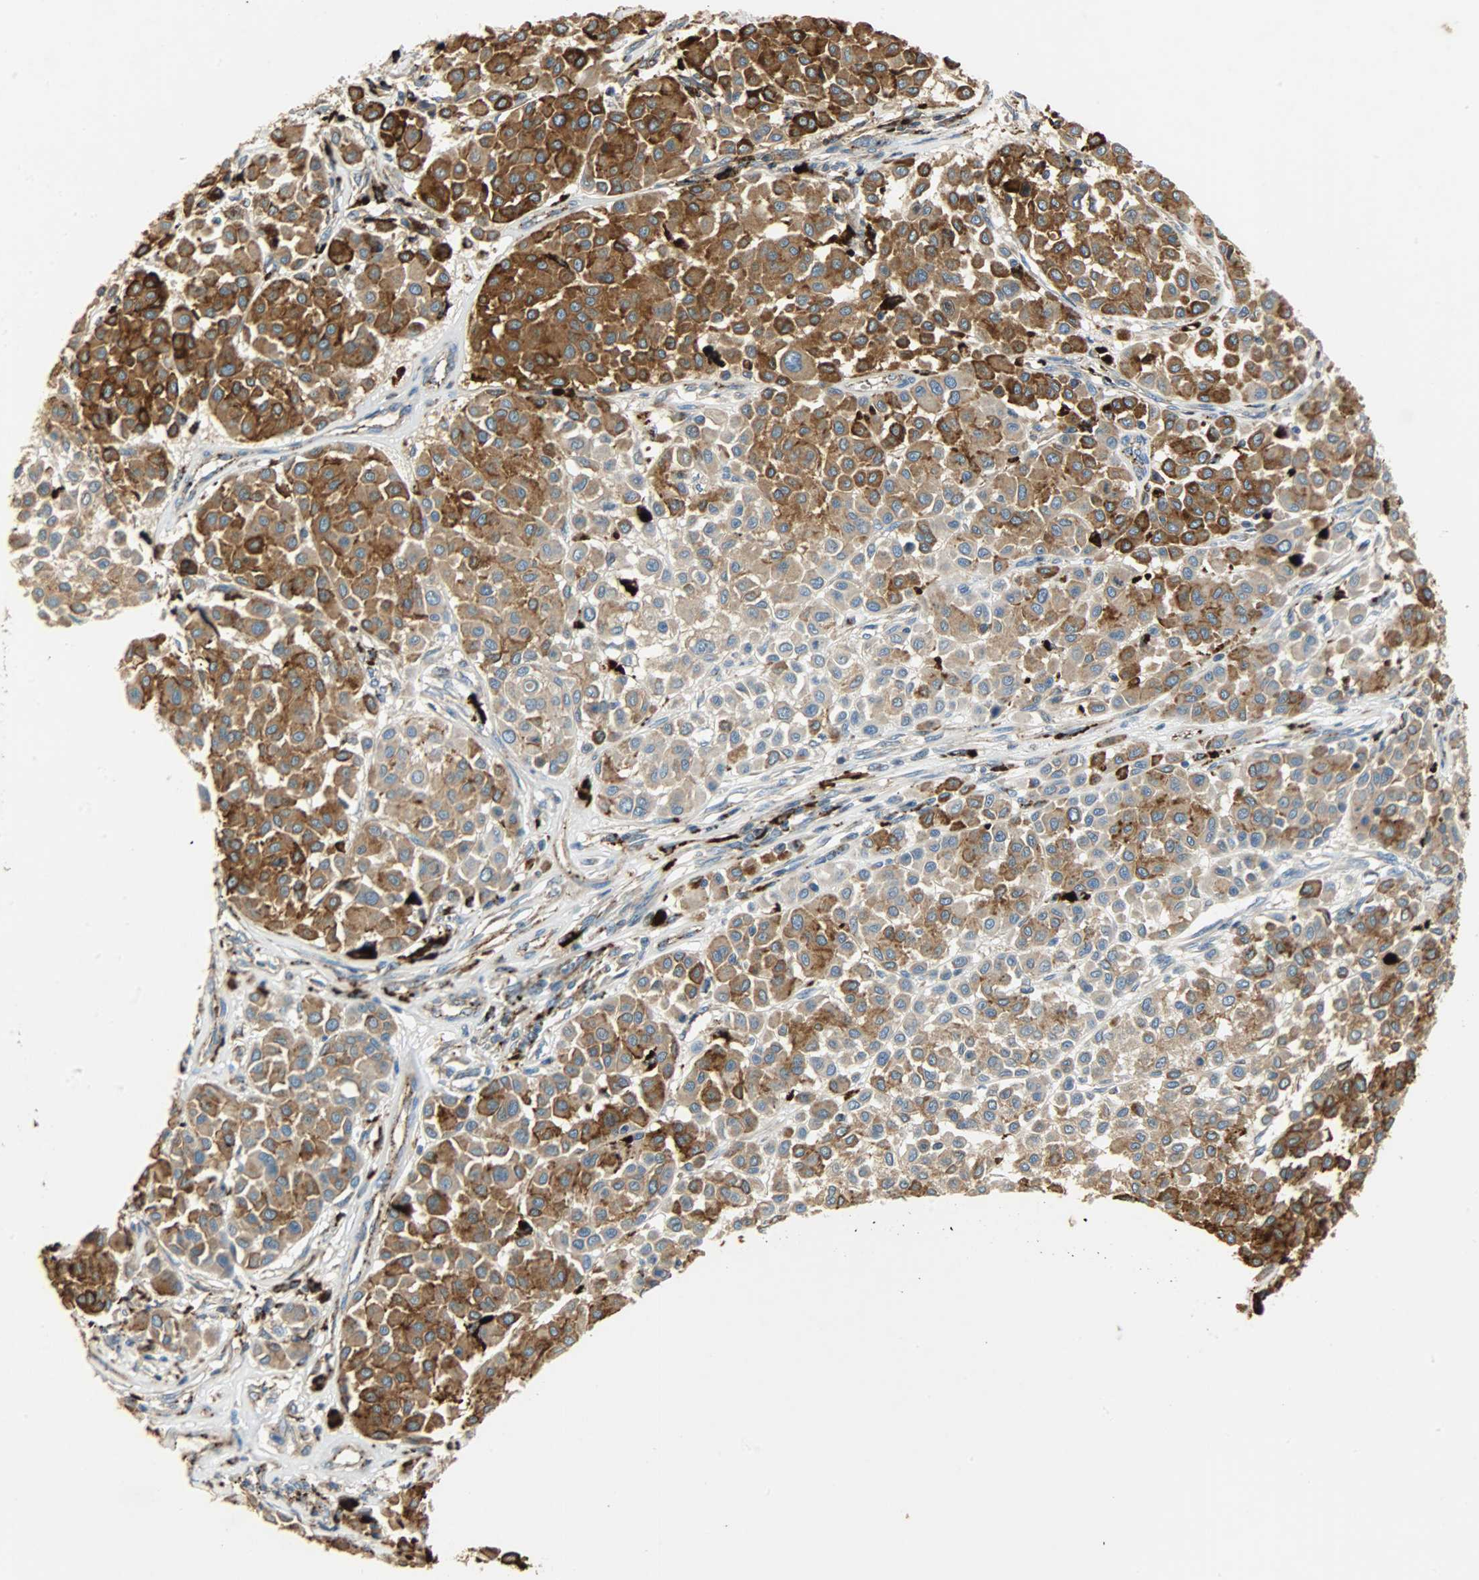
{"staining": {"intensity": "moderate", "quantity": ">75%", "location": "cytoplasmic/membranous"}, "tissue": "melanoma", "cell_type": "Tumor cells", "image_type": "cancer", "snomed": [{"axis": "morphology", "description": "Malignant melanoma, Metastatic site"}, {"axis": "topography", "description": "Soft tissue"}], "caption": "Brown immunohistochemical staining in melanoma demonstrates moderate cytoplasmic/membranous positivity in about >75% of tumor cells.", "gene": "ASAH1", "patient": {"sex": "male", "age": 41}}